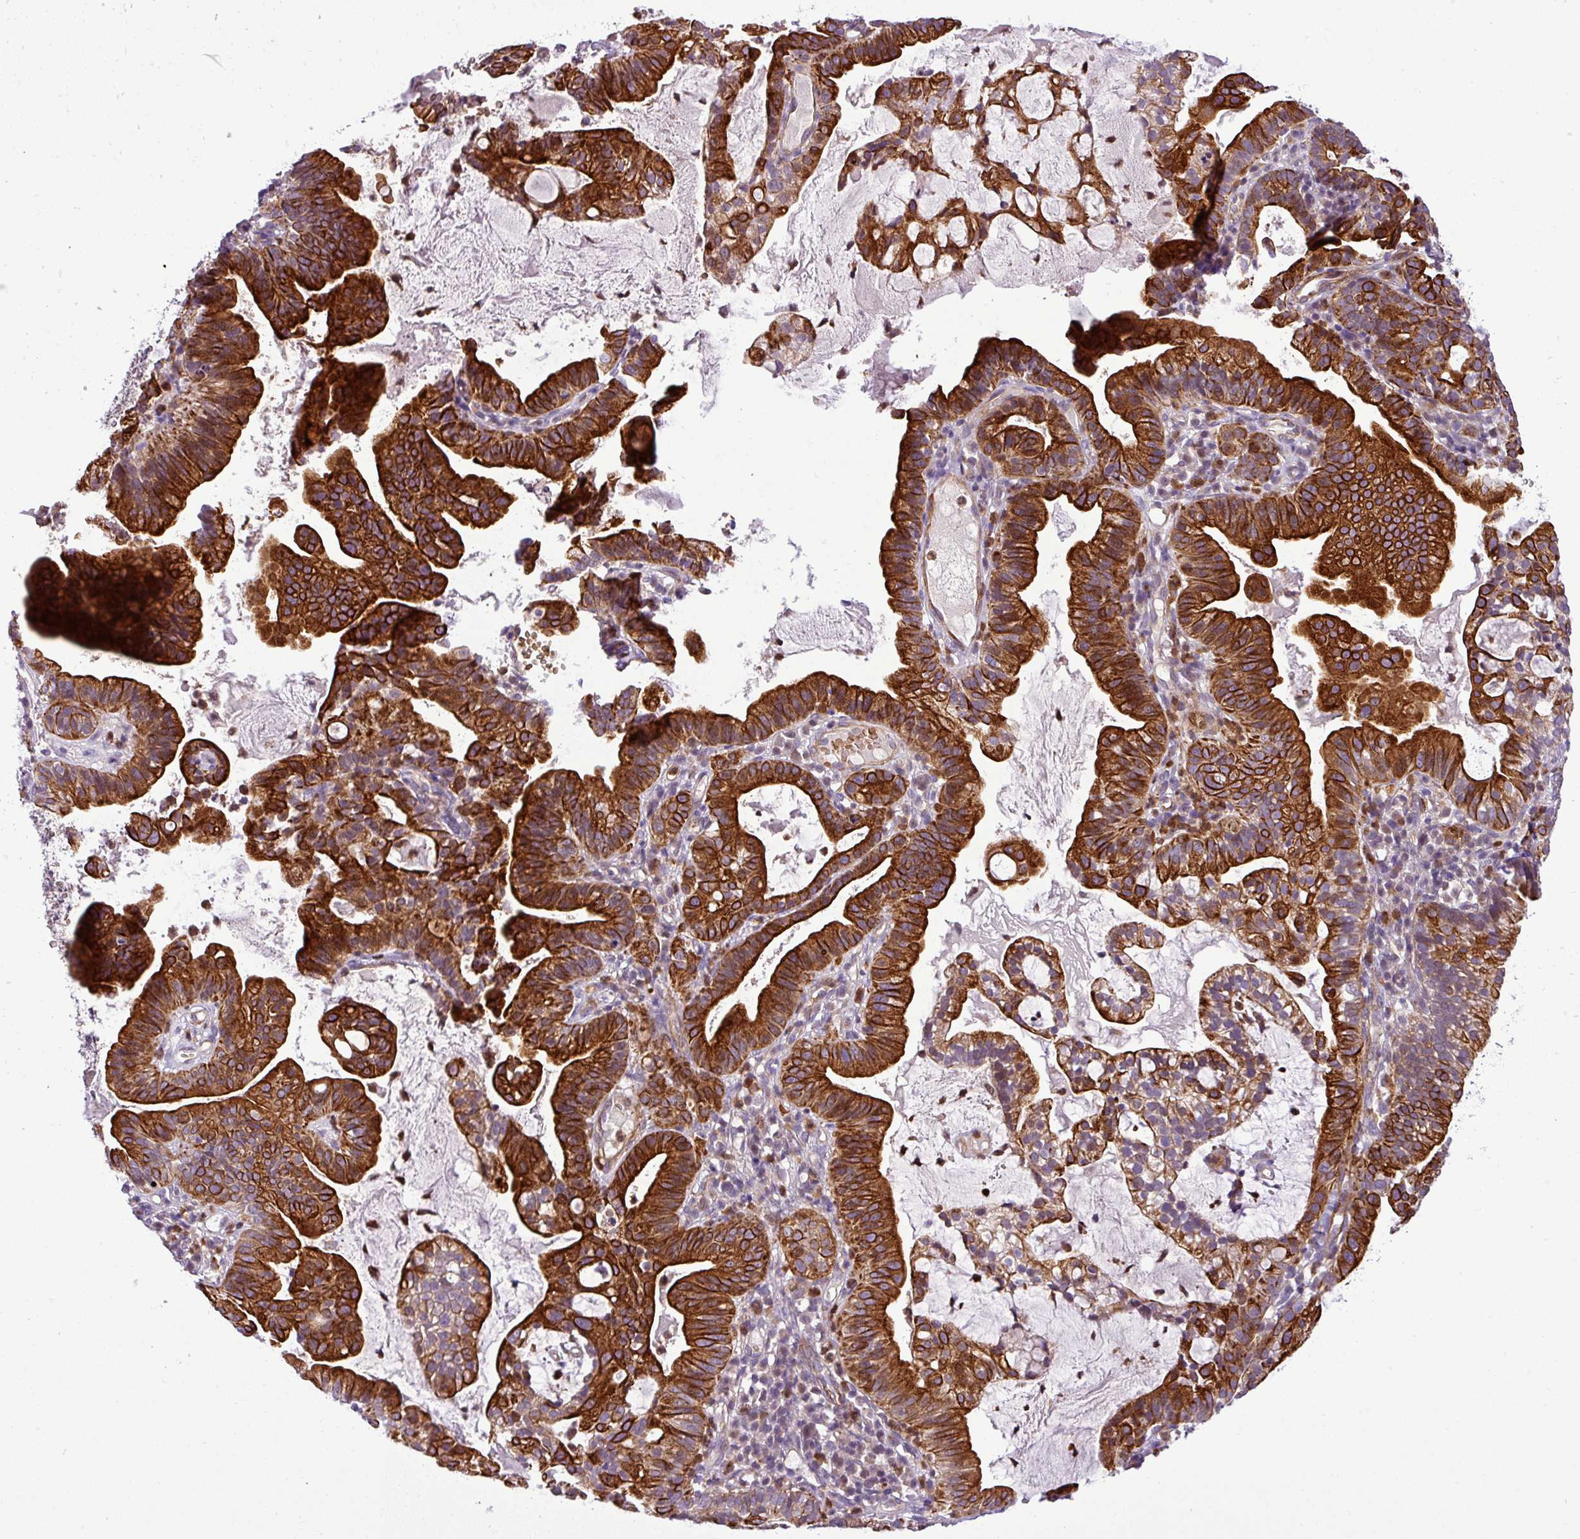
{"staining": {"intensity": "strong", "quantity": ">75%", "location": "cytoplasmic/membranous"}, "tissue": "cervical cancer", "cell_type": "Tumor cells", "image_type": "cancer", "snomed": [{"axis": "morphology", "description": "Adenocarcinoma, NOS"}, {"axis": "topography", "description": "Cervix"}], "caption": "This is a histology image of immunohistochemistry staining of cervical cancer, which shows strong expression in the cytoplasmic/membranous of tumor cells.", "gene": "NBEAL2", "patient": {"sex": "female", "age": 41}}